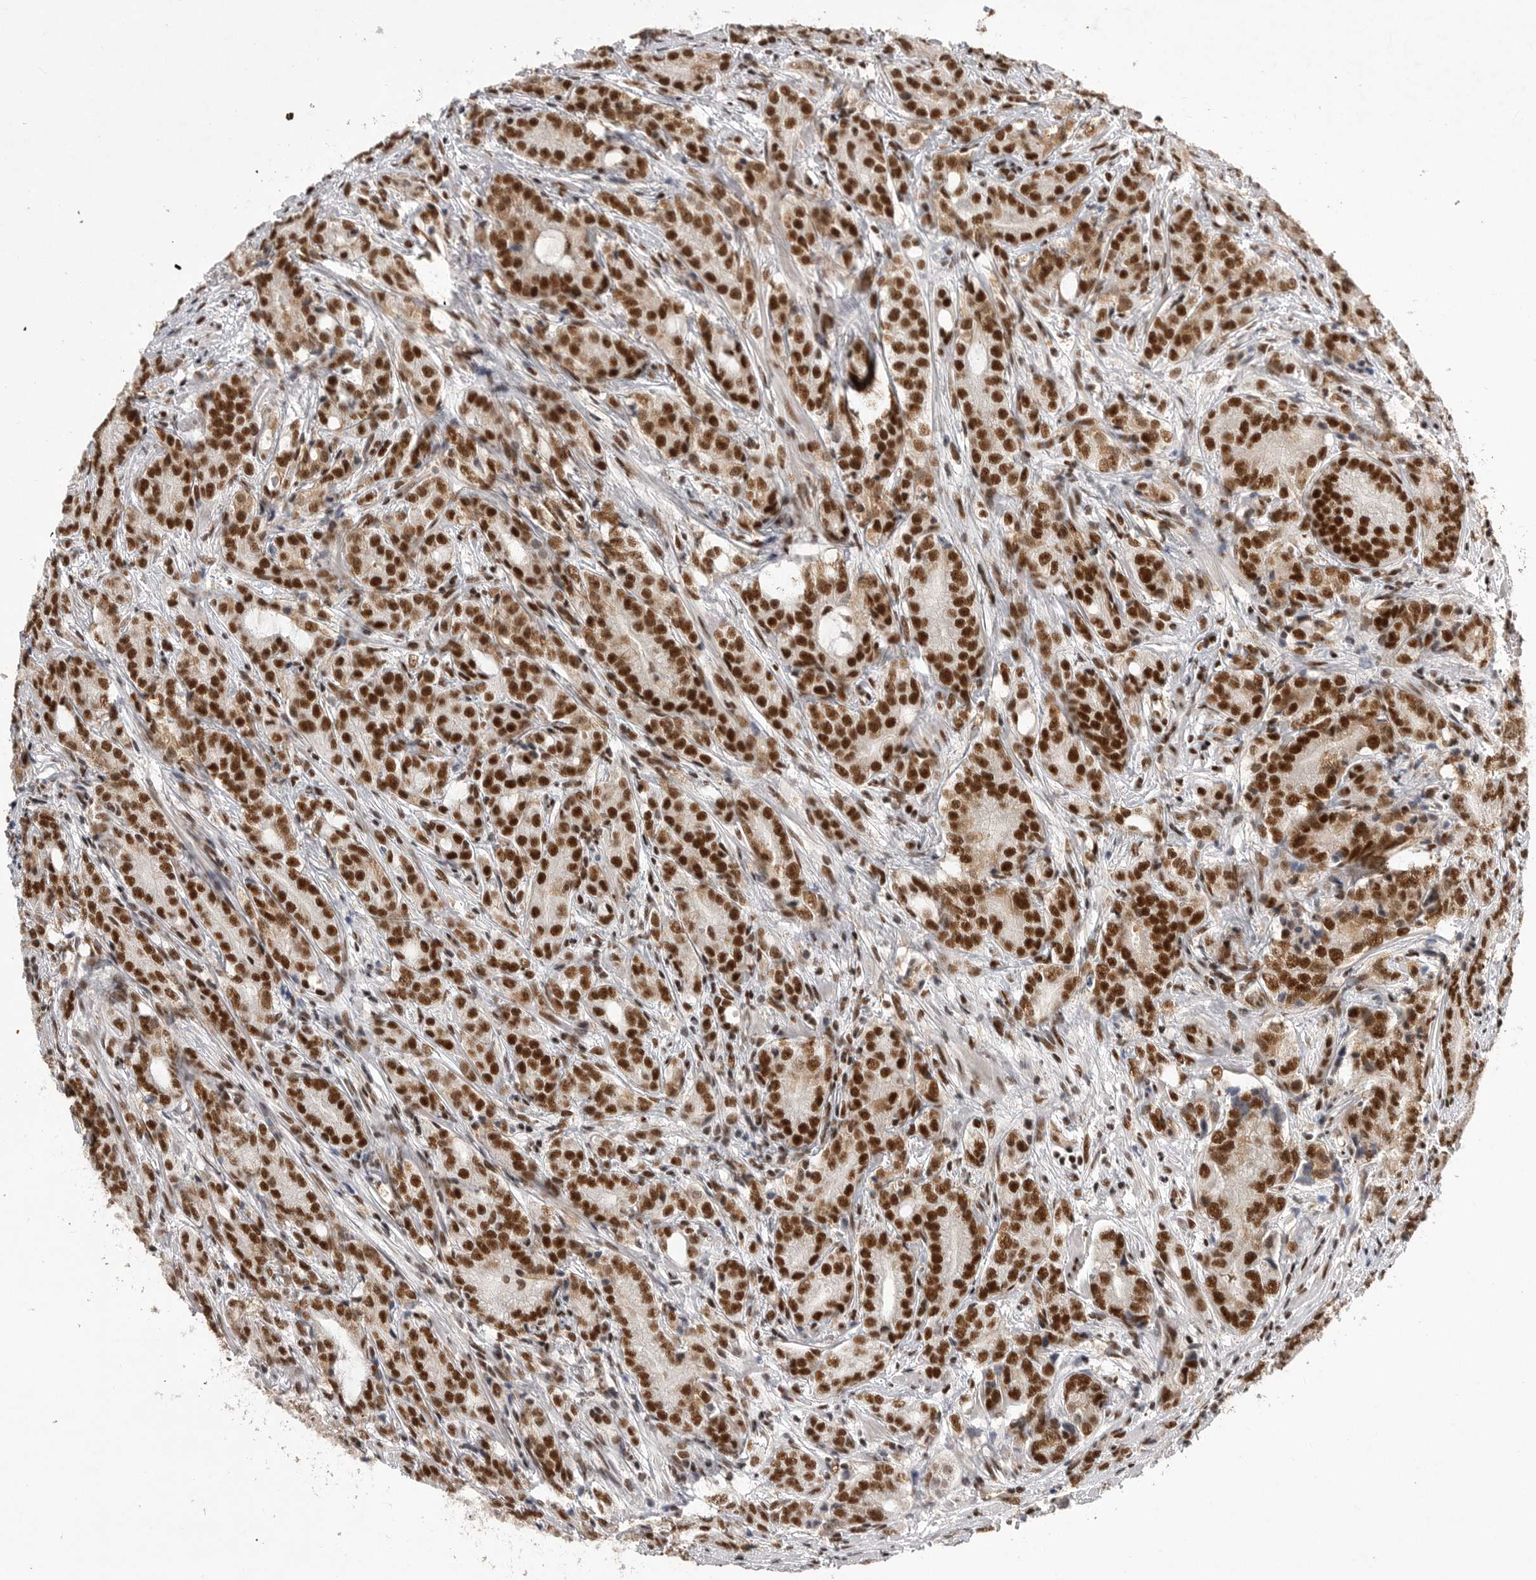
{"staining": {"intensity": "strong", "quantity": ">75%", "location": "nuclear"}, "tissue": "prostate cancer", "cell_type": "Tumor cells", "image_type": "cancer", "snomed": [{"axis": "morphology", "description": "Adenocarcinoma, High grade"}, {"axis": "topography", "description": "Prostate"}], "caption": "This is a micrograph of immunohistochemistry (IHC) staining of prostate cancer, which shows strong positivity in the nuclear of tumor cells.", "gene": "PPP1R8", "patient": {"sex": "male", "age": 57}}